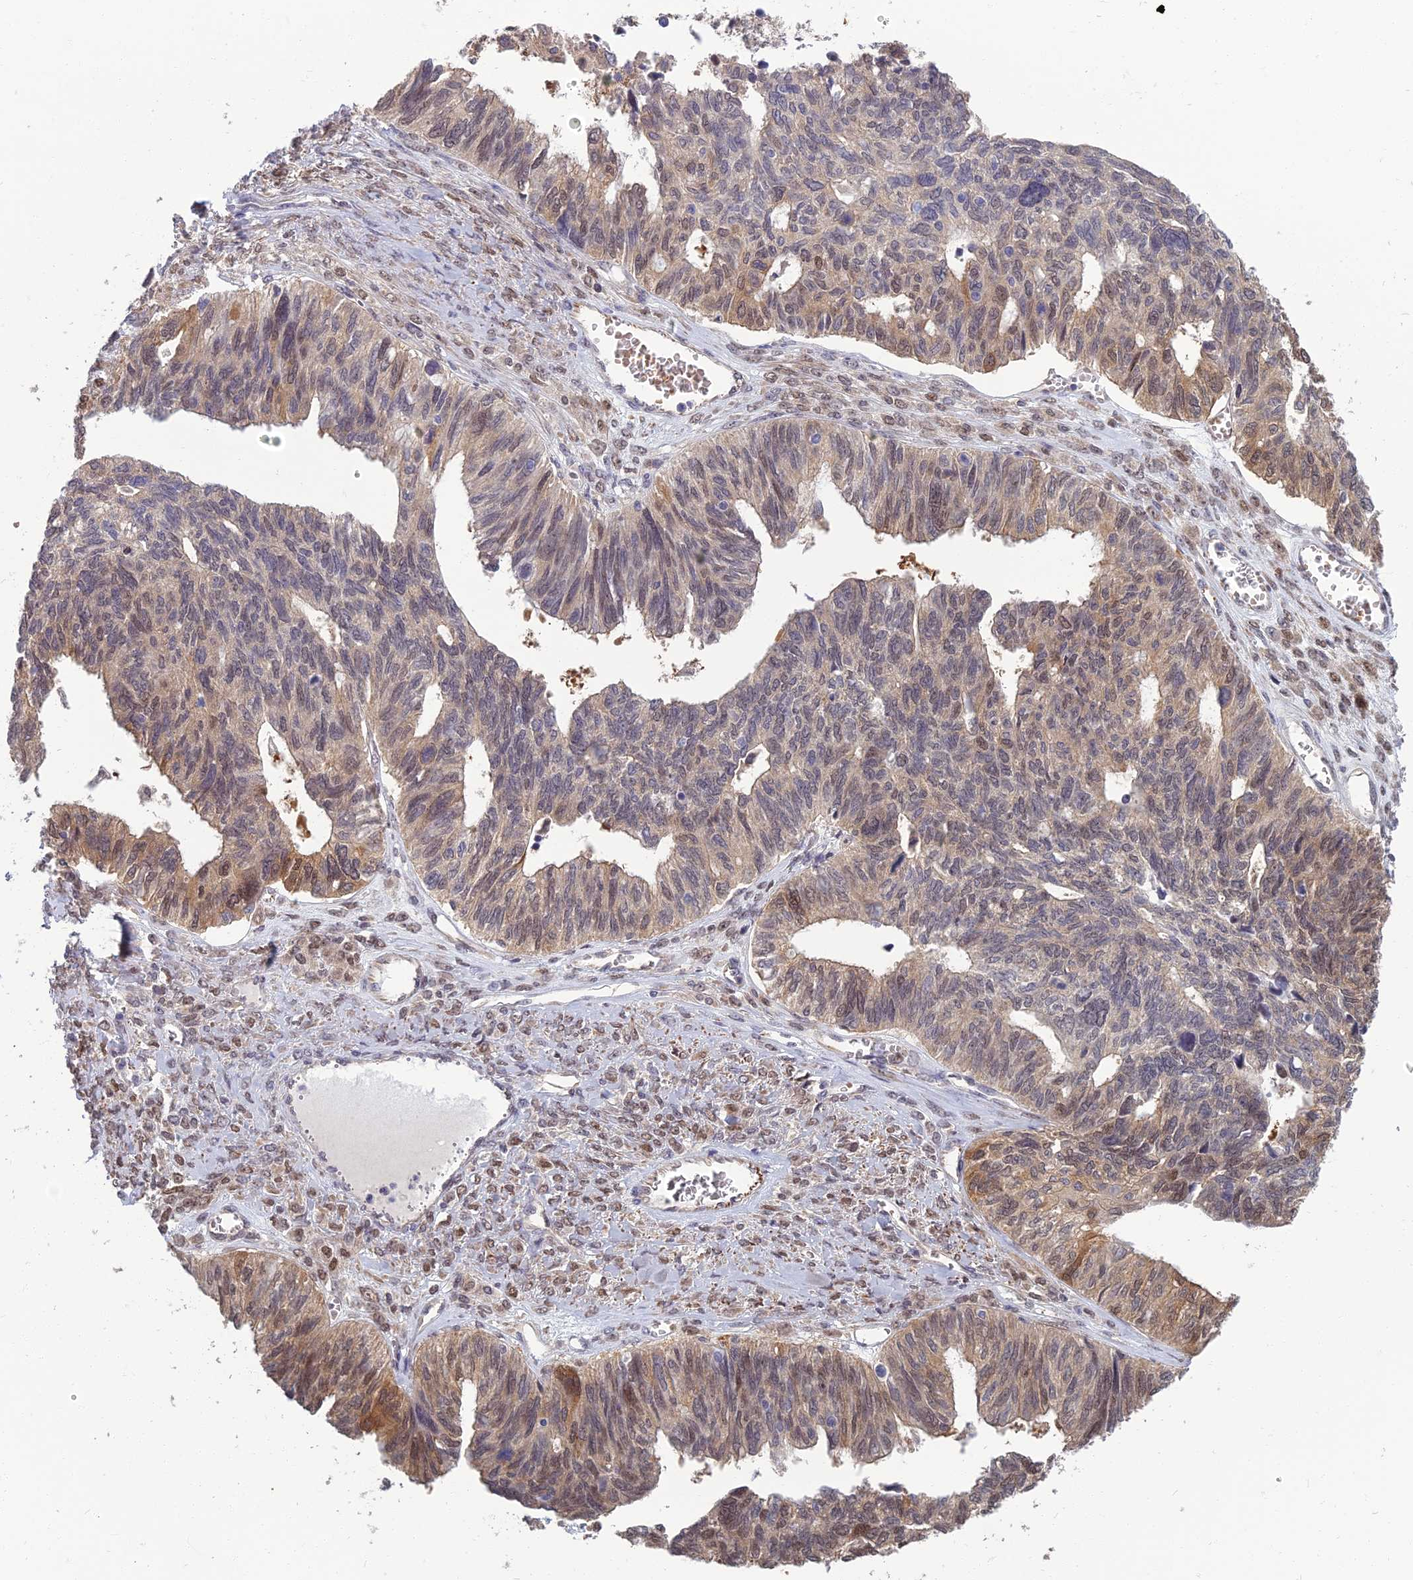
{"staining": {"intensity": "moderate", "quantity": "25%-75%", "location": "nuclear"}, "tissue": "ovarian cancer", "cell_type": "Tumor cells", "image_type": "cancer", "snomed": [{"axis": "morphology", "description": "Cystadenocarcinoma, serous, NOS"}, {"axis": "topography", "description": "Ovary"}], "caption": "IHC (DAB (3,3'-diaminobenzidine)) staining of human serous cystadenocarcinoma (ovarian) shows moderate nuclear protein staining in approximately 25%-75% of tumor cells.", "gene": "NR4A3", "patient": {"sex": "female", "age": 79}}